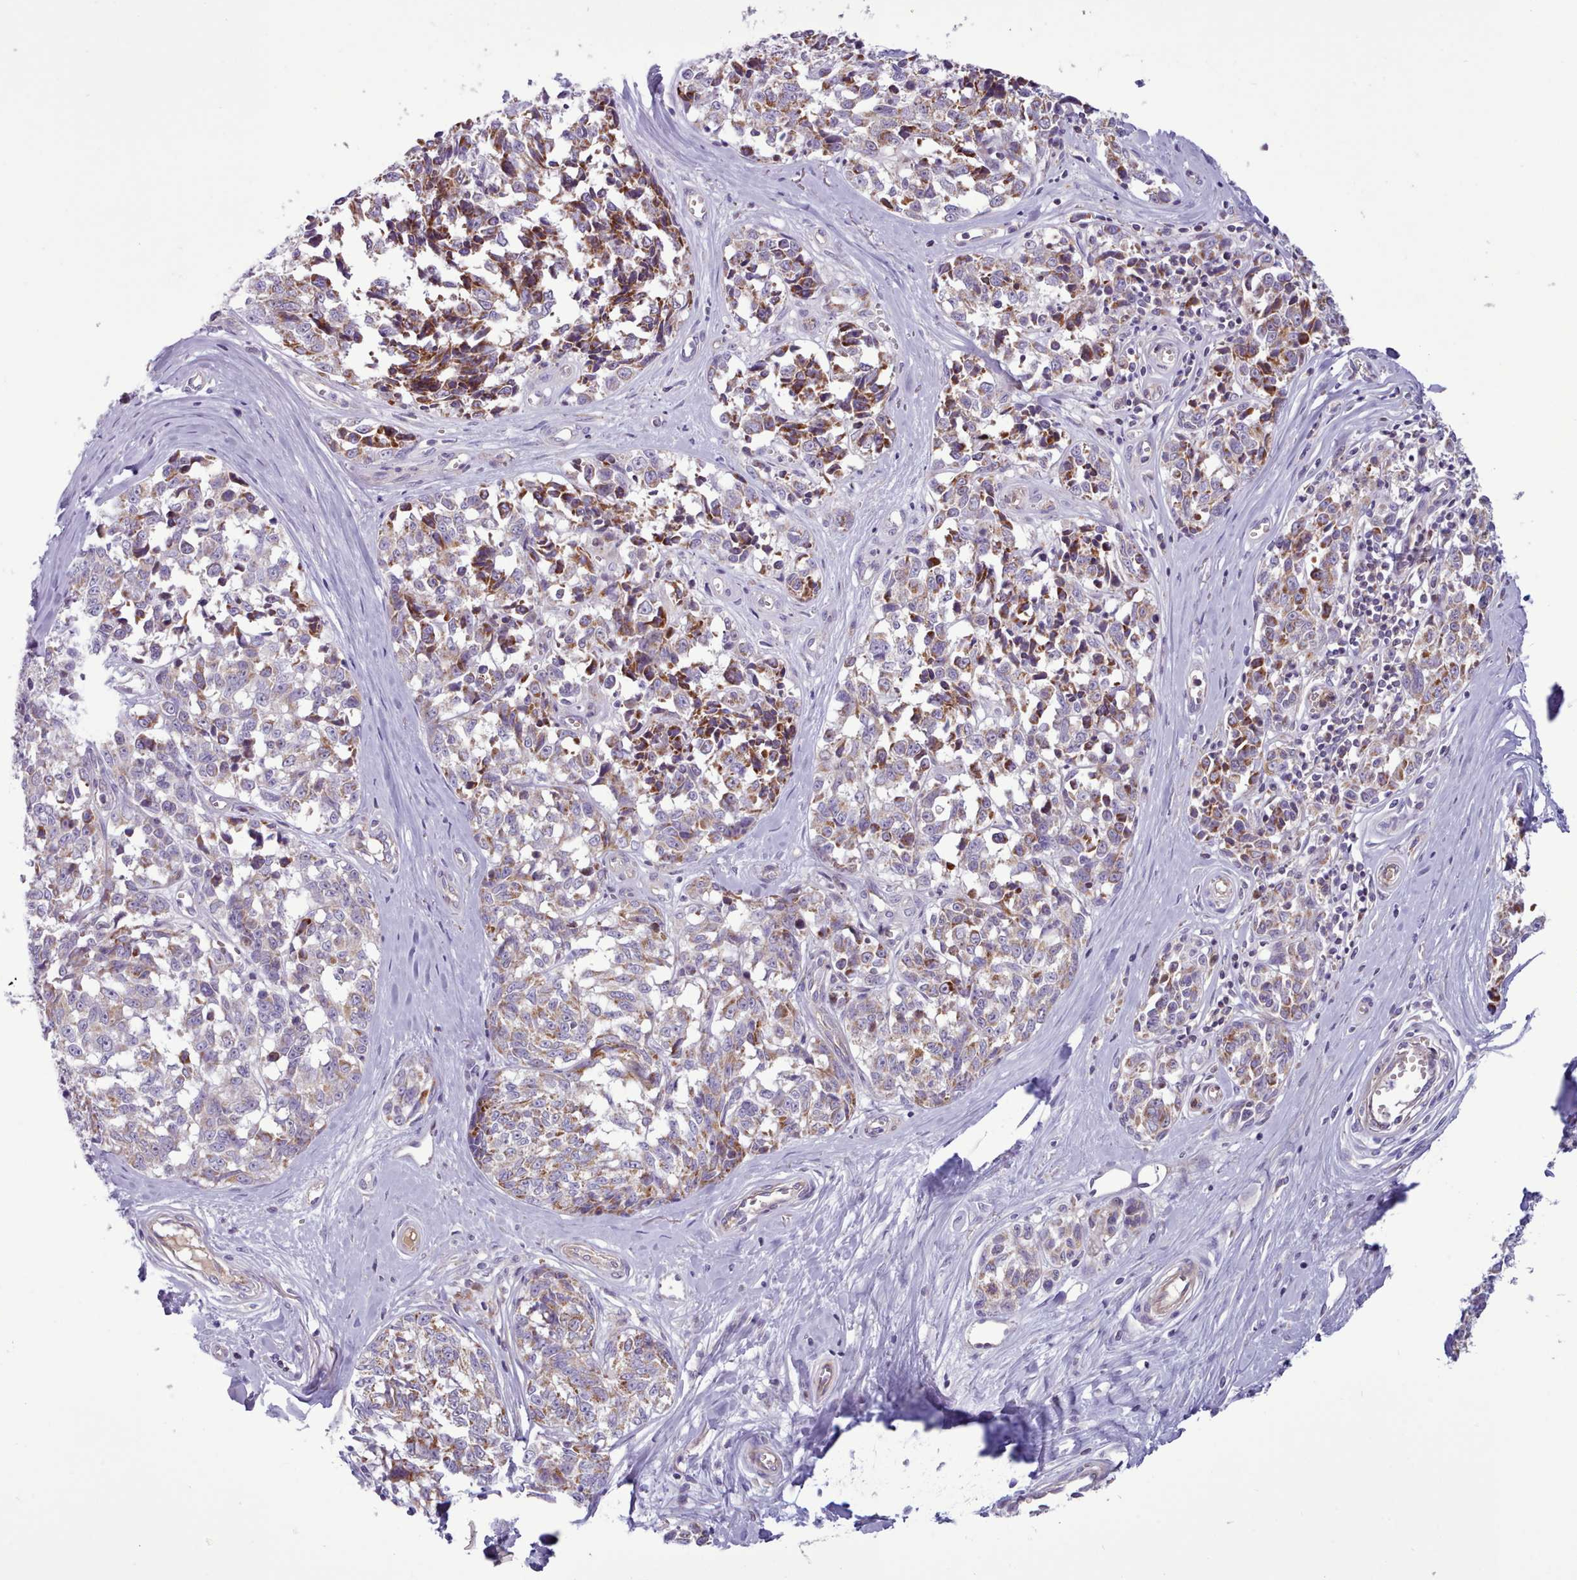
{"staining": {"intensity": "strong", "quantity": "<25%", "location": "cytoplasmic/membranous"}, "tissue": "melanoma", "cell_type": "Tumor cells", "image_type": "cancer", "snomed": [{"axis": "morphology", "description": "Normal tissue, NOS"}, {"axis": "morphology", "description": "Malignant melanoma, NOS"}, {"axis": "topography", "description": "Skin"}], "caption": "Malignant melanoma stained for a protein (brown) exhibits strong cytoplasmic/membranous positive expression in about <25% of tumor cells.", "gene": "TENT4B", "patient": {"sex": "female", "age": 64}}